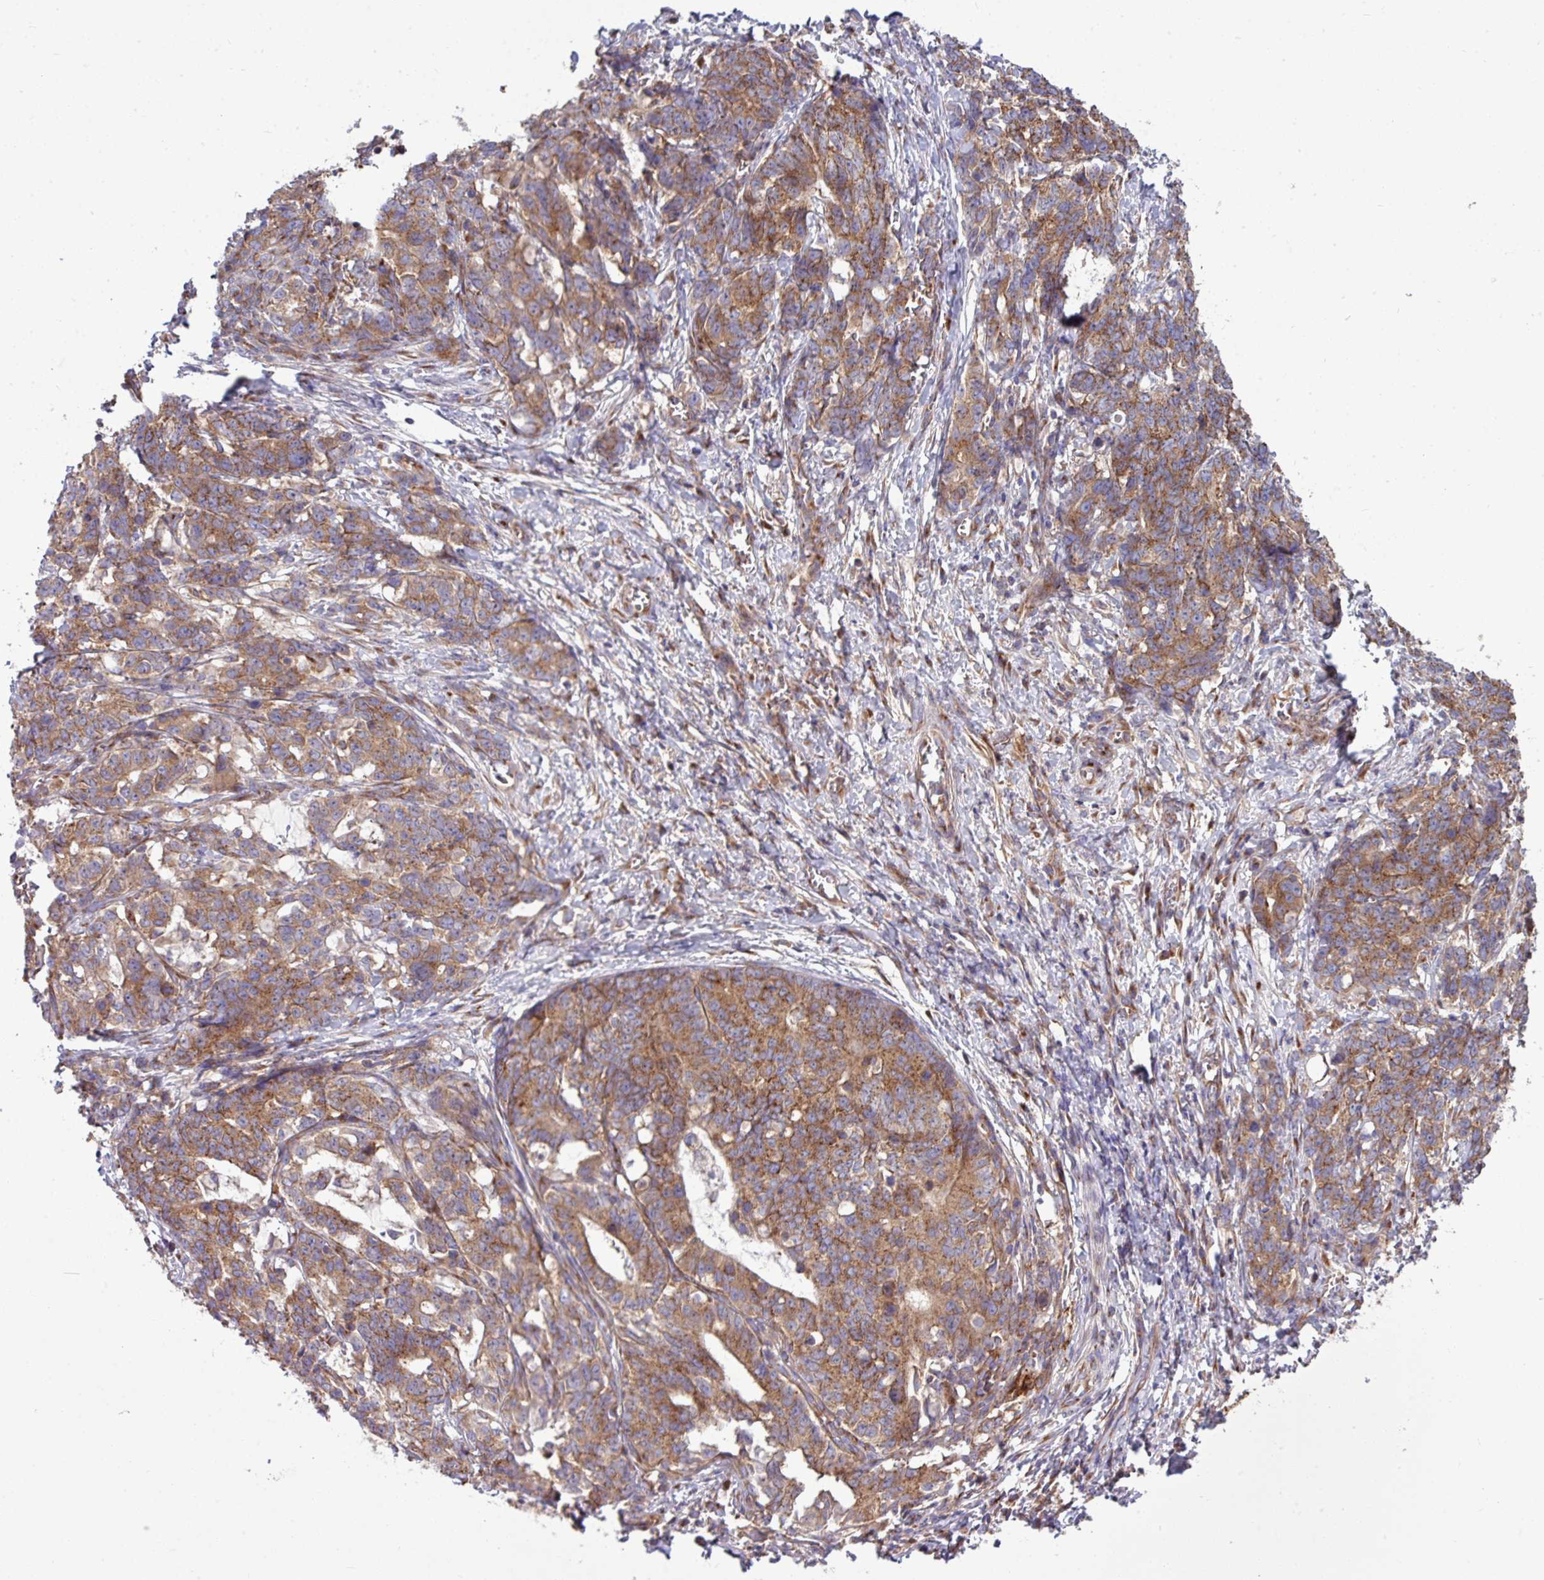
{"staining": {"intensity": "moderate", "quantity": ">75%", "location": "cytoplasmic/membranous"}, "tissue": "stomach cancer", "cell_type": "Tumor cells", "image_type": "cancer", "snomed": [{"axis": "morphology", "description": "Normal tissue, NOS"}, {"axis": "morphology", "description": "Adenocarcinoma, NOS"}, {"axis": "topography", "description": "Stomach"}], "caption": "Adenocarcinoma (stomach) tissue exhibits moderate cytoplasmic/membranous positivity in approximately >75% of tumor cells (DAB (3,3'-diaminobenzidine) = brown stain, brightfield microscopy at high magnification).", "gene": "LSM12", "patient": {"sex": "female", "age": 64}}